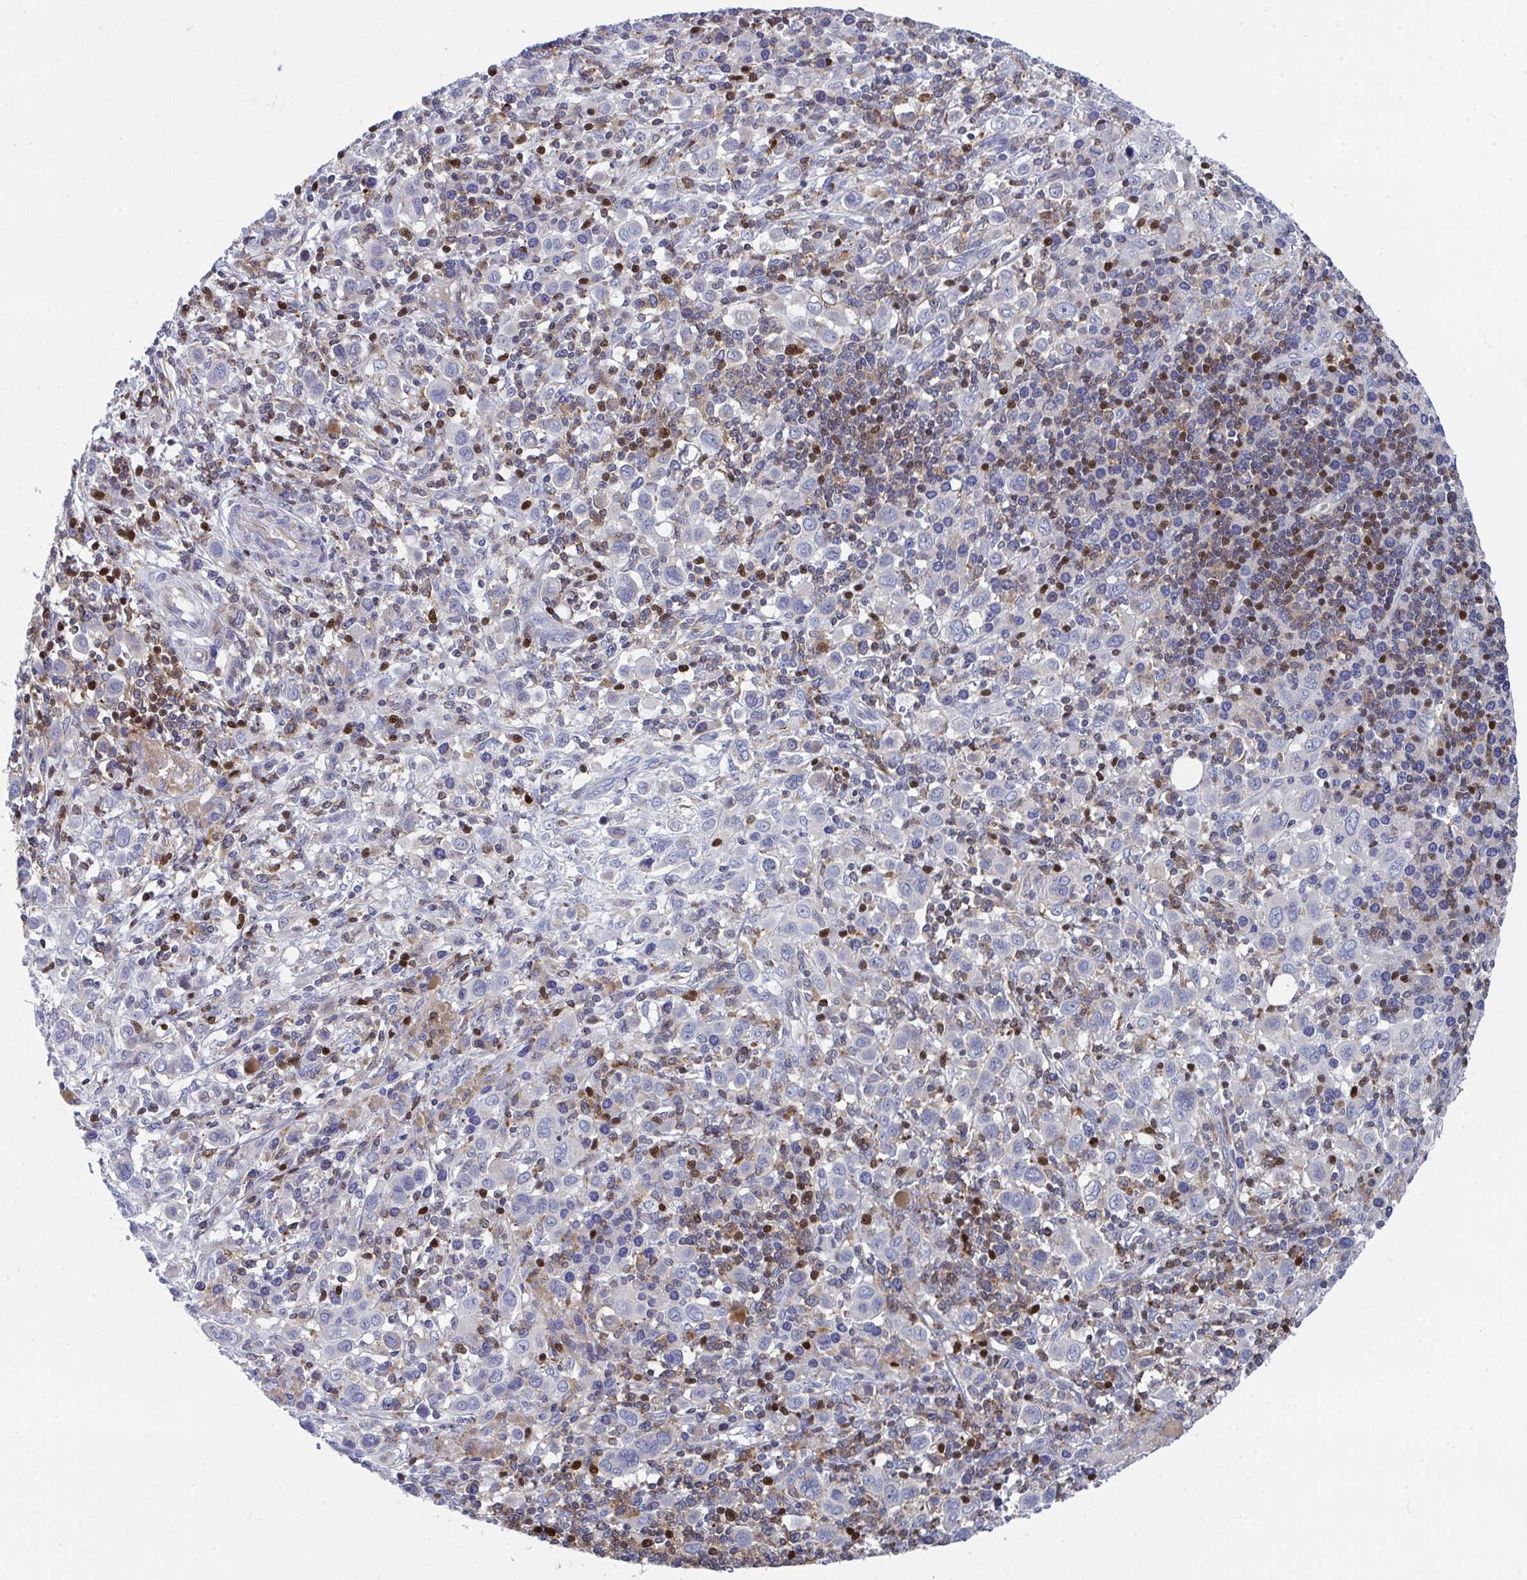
{"staining": {"intensity": "negative", "quantity": "none", "location": "none"}, "tissue": "stomach cancer", "cell_type": "Tumor cells", "image_type": "cancer", "snomed": [{"axis": "morphology", "description": "Adenocarcinoma, NOS"}, {"axis": "topography", "description": "Stomach, upper"}], "caption": "Stomach cancer was stained to show a protein in brown. There is no significant expression in tumor cells.", "gene": "AOC2", "patient": {"sex": "male", "age": 75}}